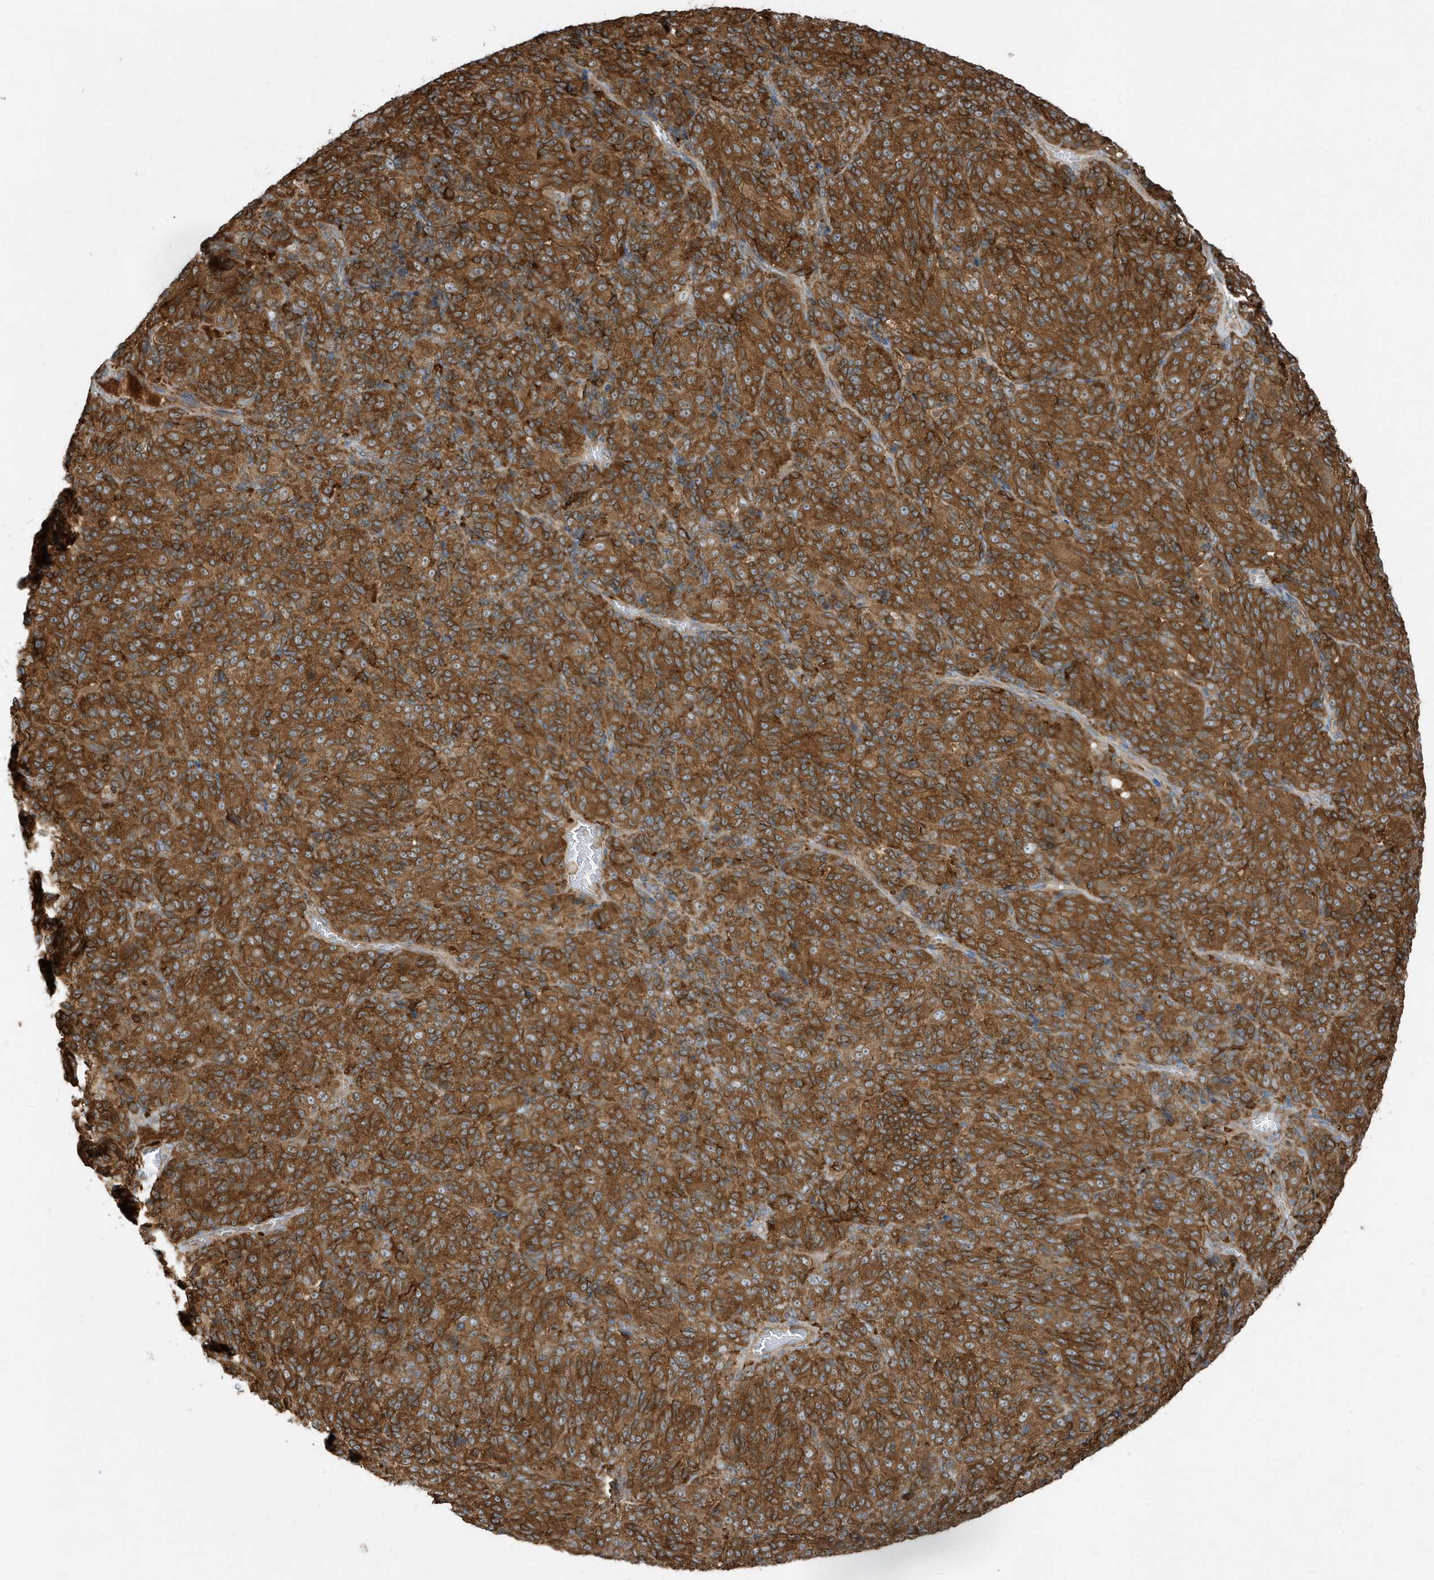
{"staining": {"intensity": "strong", "quantity": ">75%", "location": "cytoplasmic/membranous"}, "tissue": "melanoma", "cell_type": "Tumor cells", "image_type": "cancer", "snomed": [{"axis": "morphology", "description": "Malignant melanoma, Metastatic site"}, {"axis": "topography", "description": "Brain"}], "caption": "A brown stain labels strong cytoplasmic/membranous positivity of a protein in melanoma tumor cells. Using DAB (brown) and hematoxylin (blue) stains, captured at high magnification using brightfield microscopy.", "gene": "ABTB1", "patient": {"sex": "female", "age": 56}}